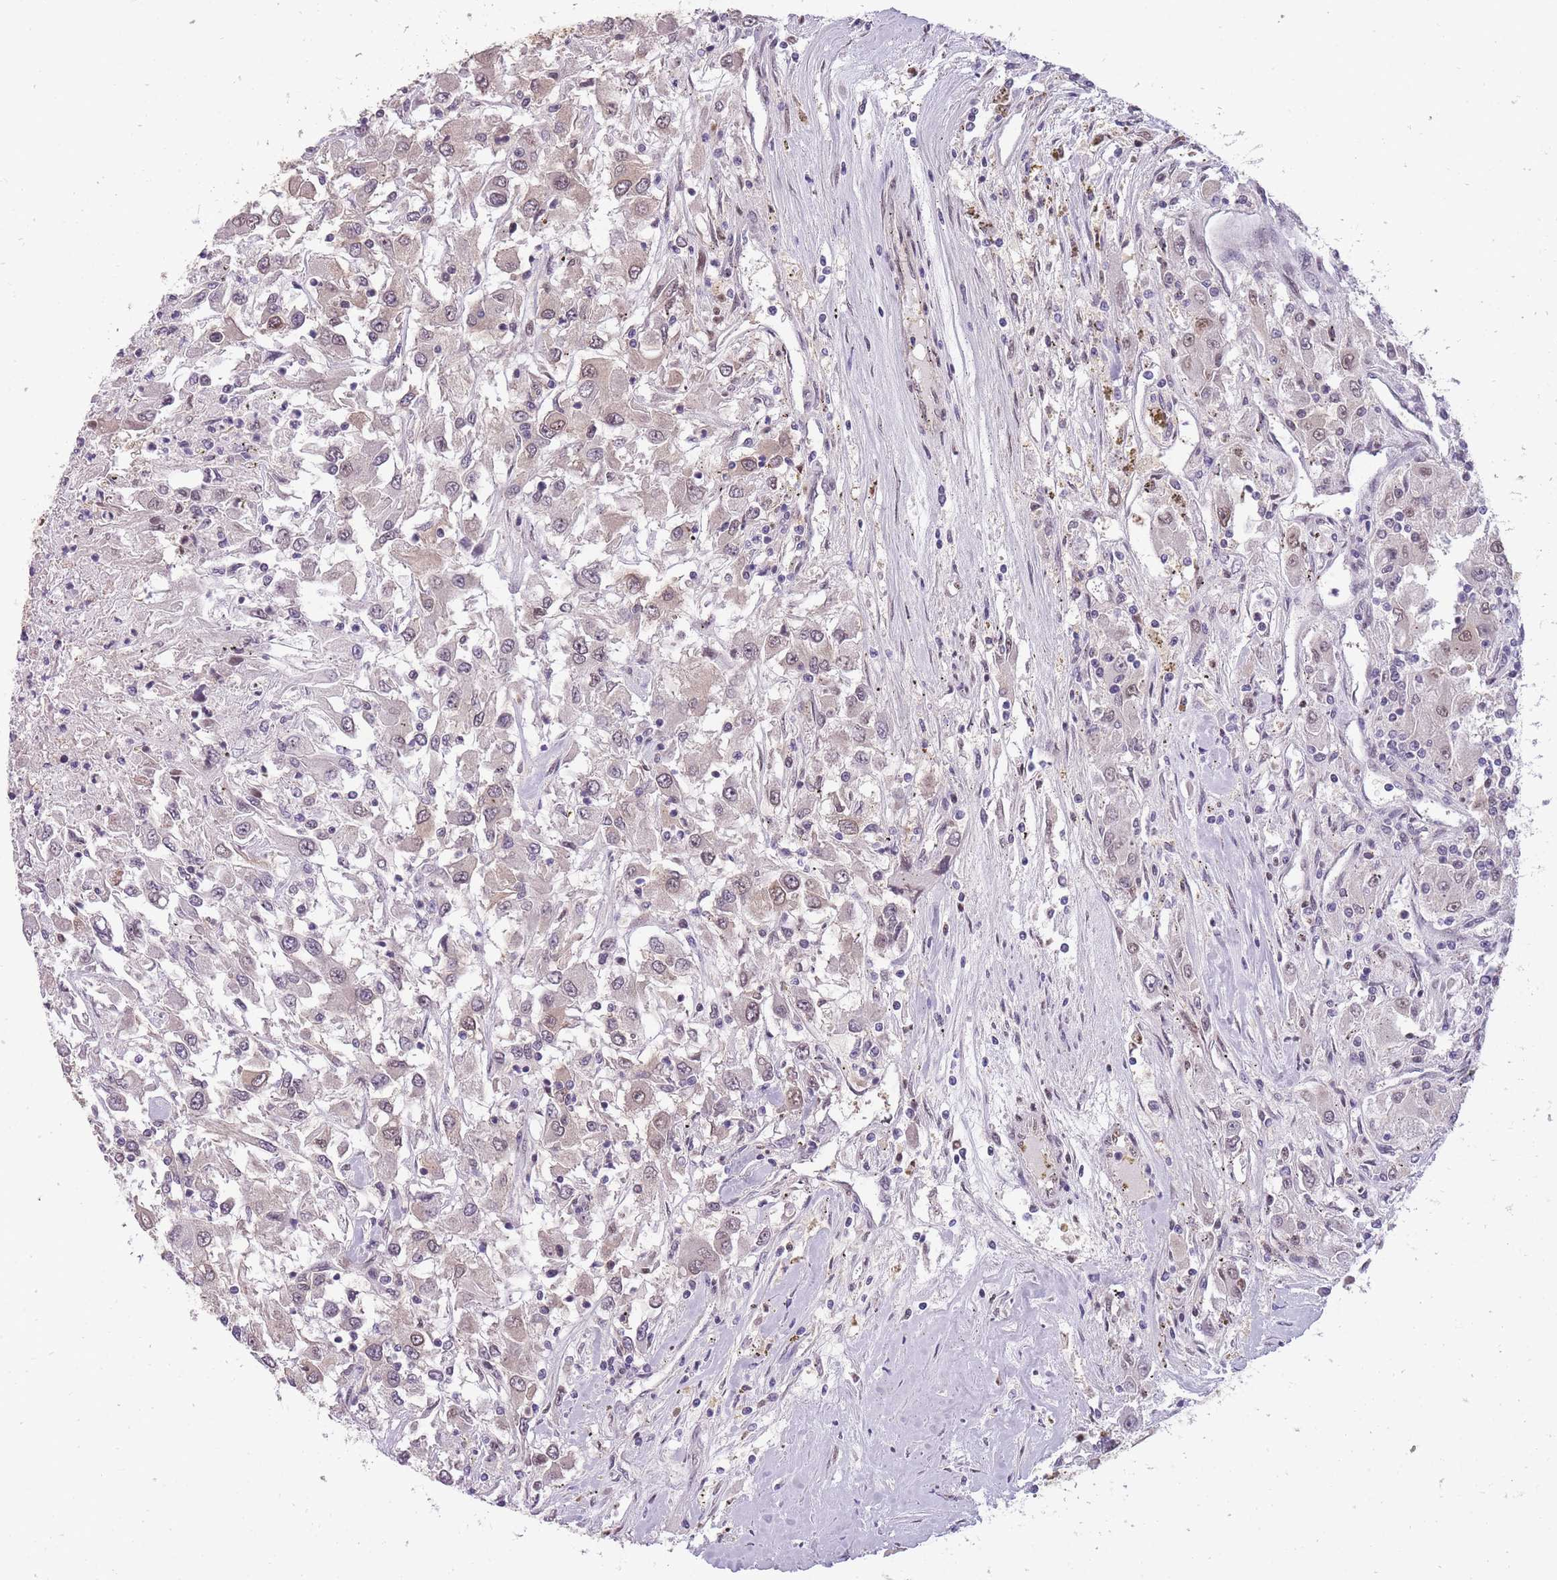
{"staining": {"intensity": "weak", "quantity": "<25%", "location": "nuclear"}, "tissue": "renal cancer", "cell_type": "Tumor cells", "image_type": "cancer", "snomed": [{"axis": "morphology", "description": "Adenocarcinoma, NOS"}, {"axis": "topography", "description": "Kidney"}], "caption": "Tumor cells are negative for protein expression in human renal adenocarcinoma.", "gene": "CDIP1", "patient": {"sex": "female", "age": 67}}